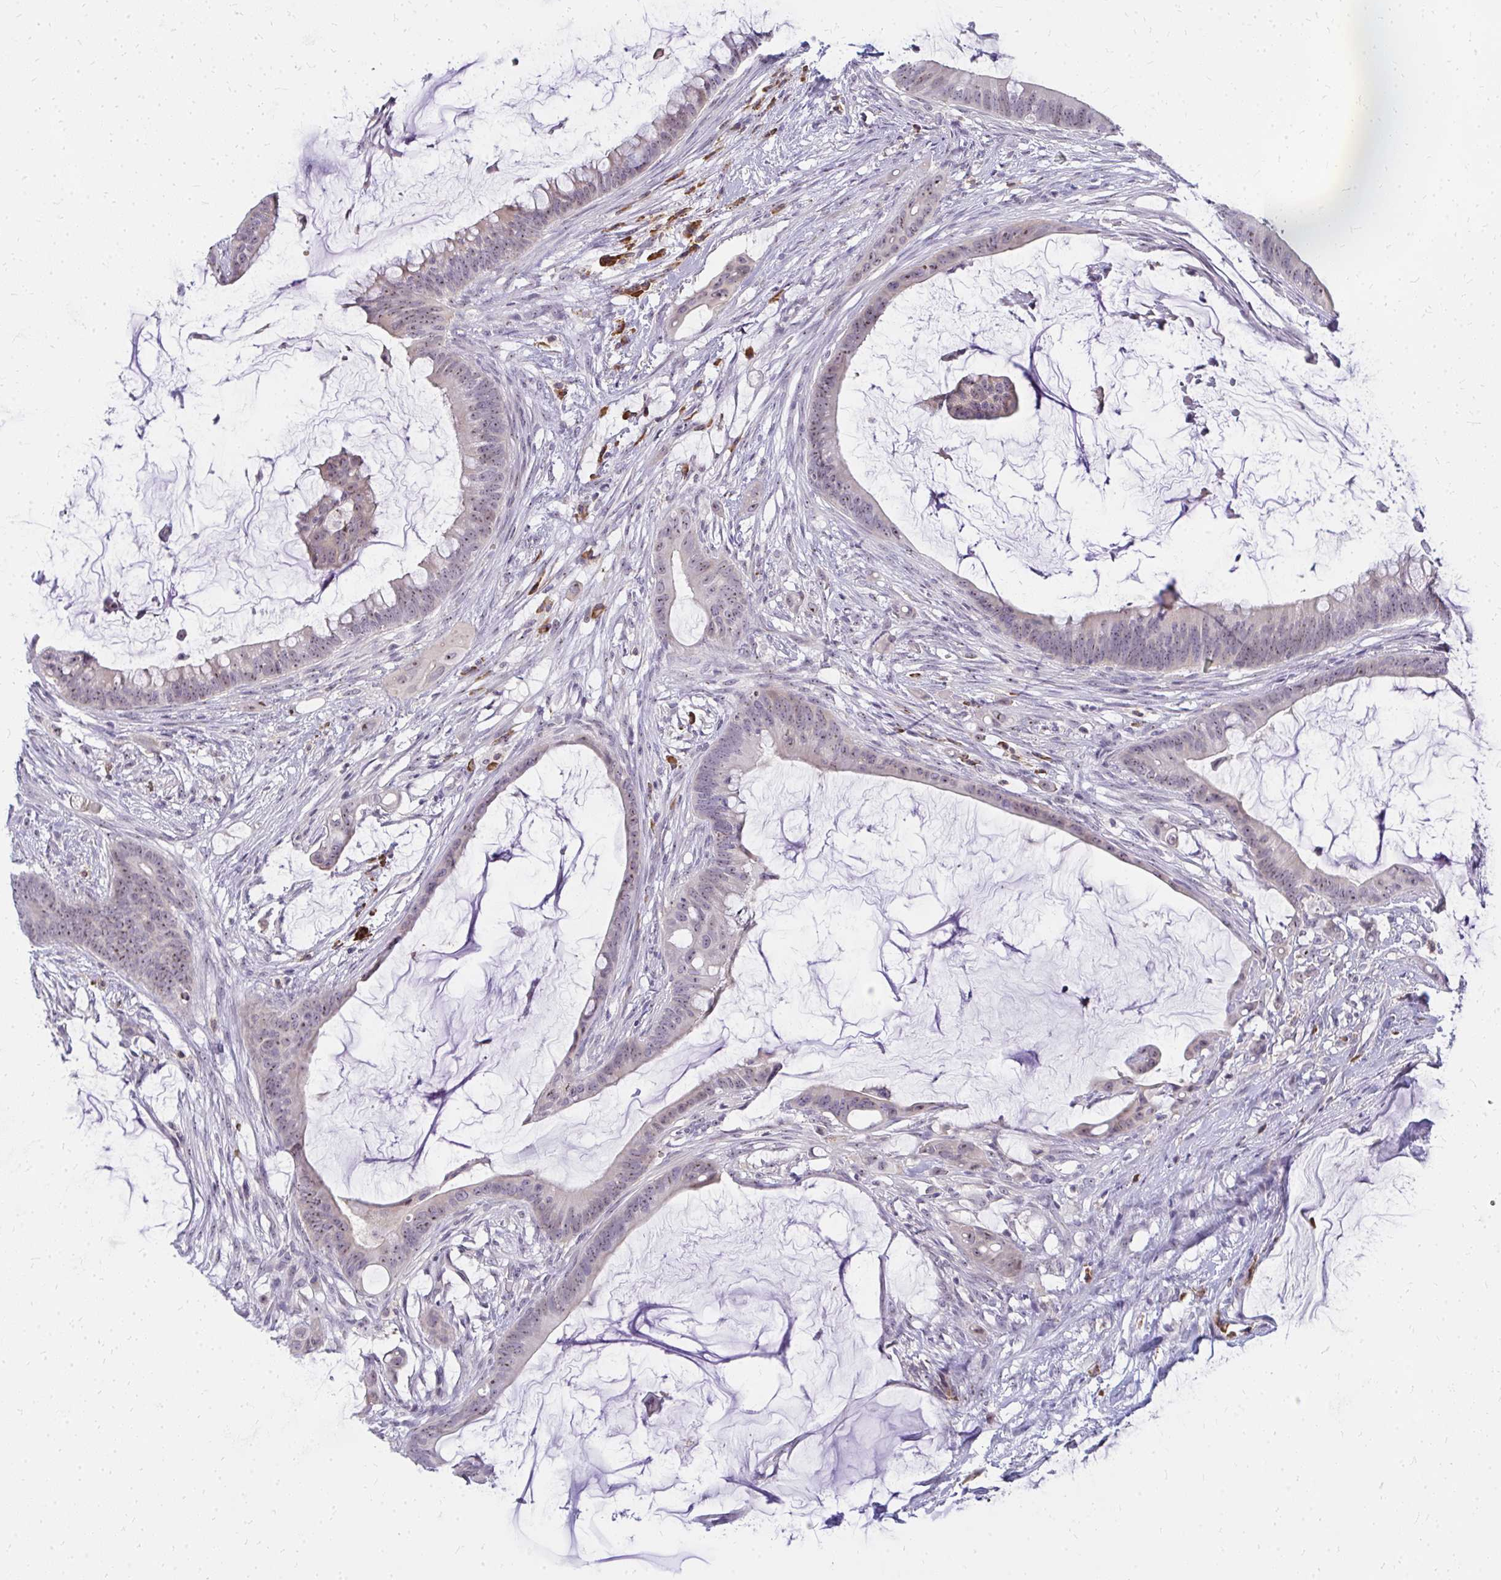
{"staining": {"intensity": "weak", "quantity": "25%-75%", "location": "cytoplasmic/membranous,nuclear"}, "tissue": "colorectal cancer", "cell_type": "Tumor cells", "image_type": "cancer", "snomed": [{"axis": "morphology", "description": "Adenocarcinoma, NOS"}, {"axis": "topography", "description": "Colon"}], "caption": "Immunohistochemistry (IHC) of colorectal cancer demonstrates low levels of weak cytoplasmic/membranous and nuclear expression in about 25%-75% of tumor cells.", "gene": "FAM9A", "patient": {"sex": "male", "age": 62}}